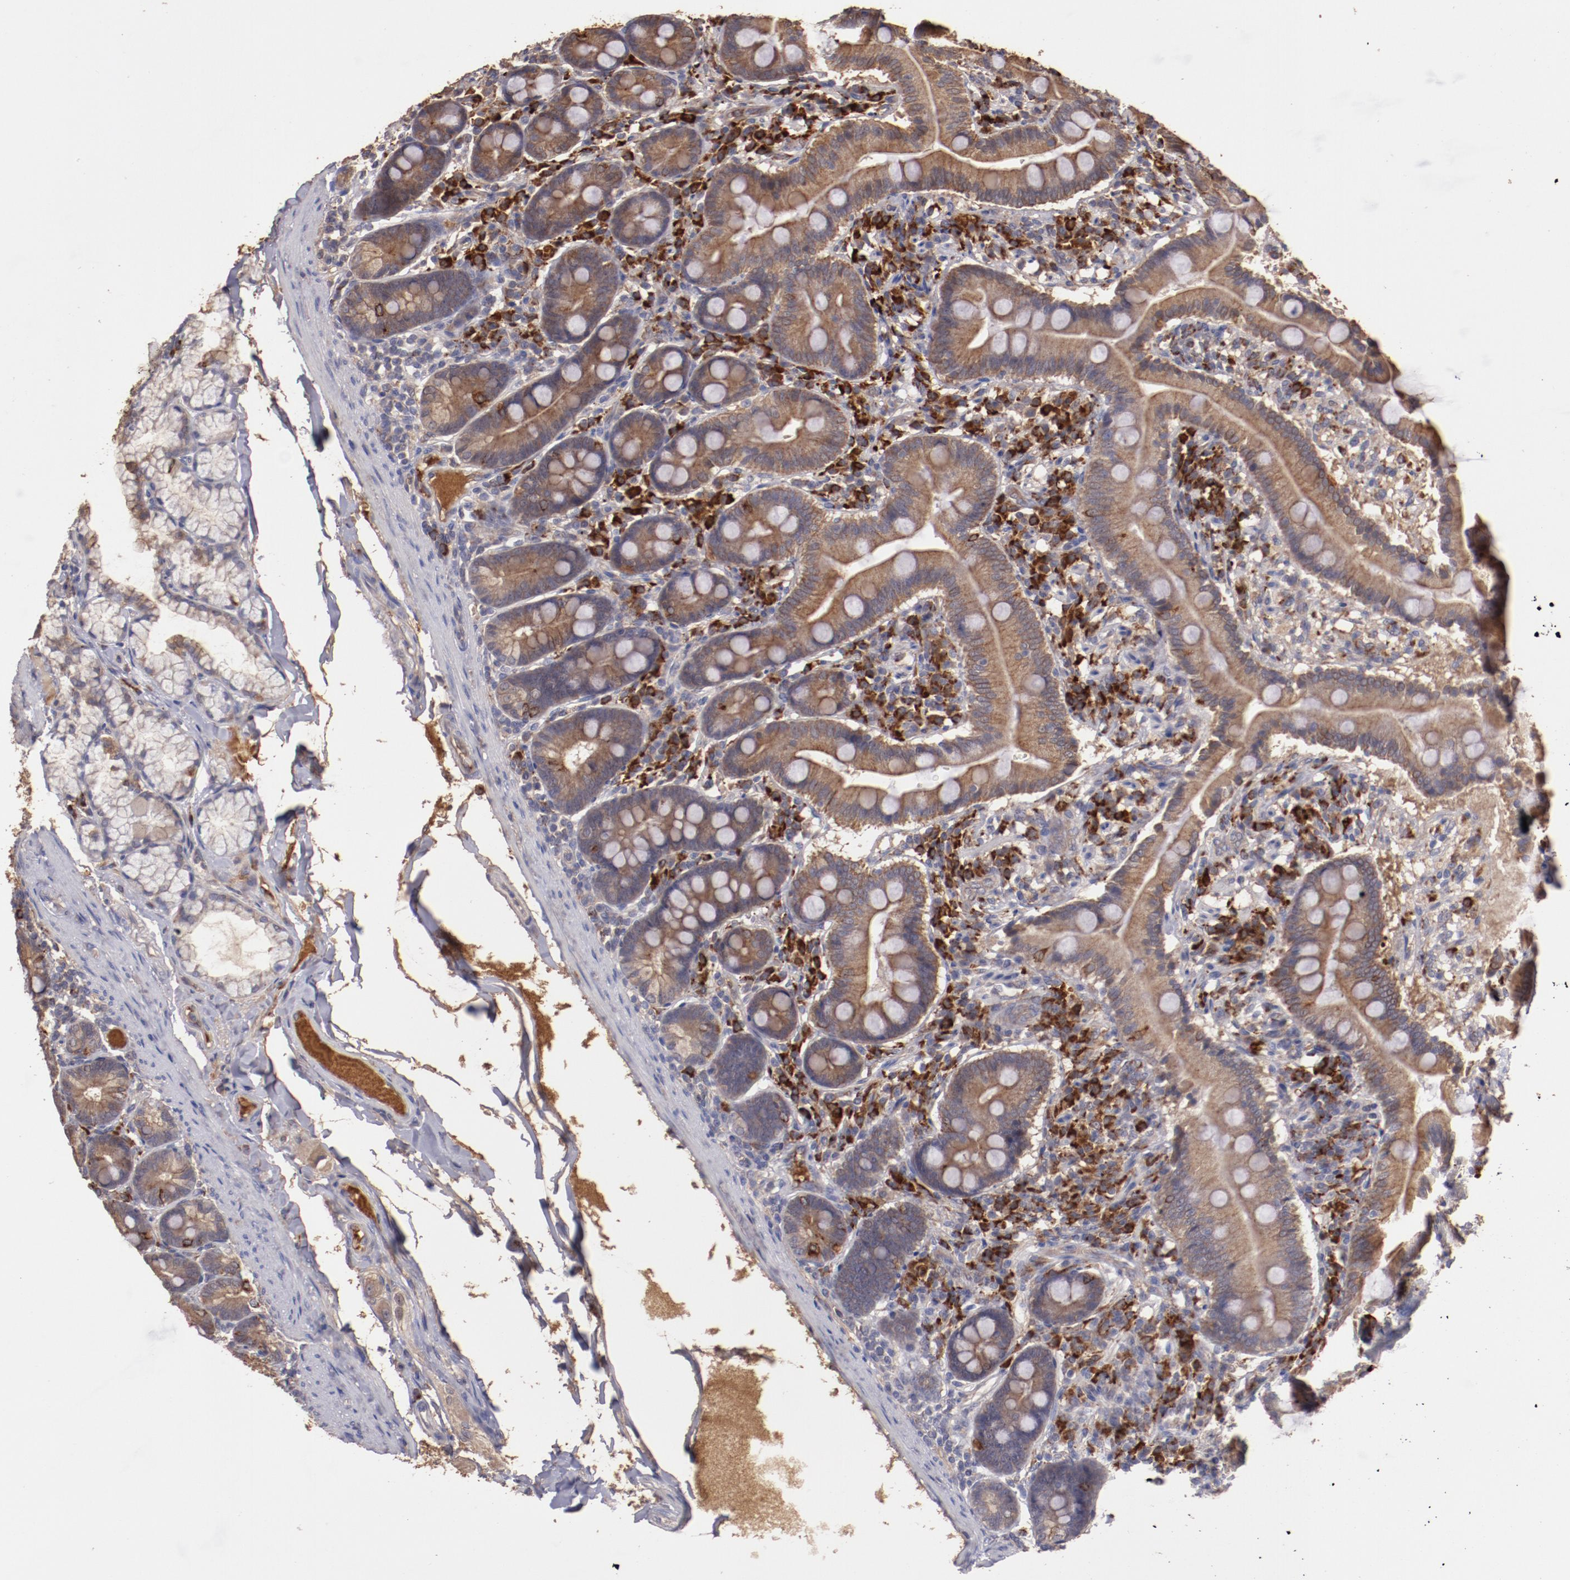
{"staining": {"intensity": "moderate", "quantity": ">75%", "location": "cytoplasmic/membranous"}, "tissue": "duodenum", "cell_type": "Glandular cells", "image_type": "normal", "snomed": [{"axis": "morphology", "description": "Normal tissue, NOS"}, {"axis": "topography", "description": "Duodenum"}], "caption": "An immunohistochemistry image of benign tissue is shown. Protein staining in brown highlights moderate cytoplasmic/membranous positivity in duodenum within glandular cells.", "gene": "SRRD", "patient": {"sex": "male", "age": 50}}